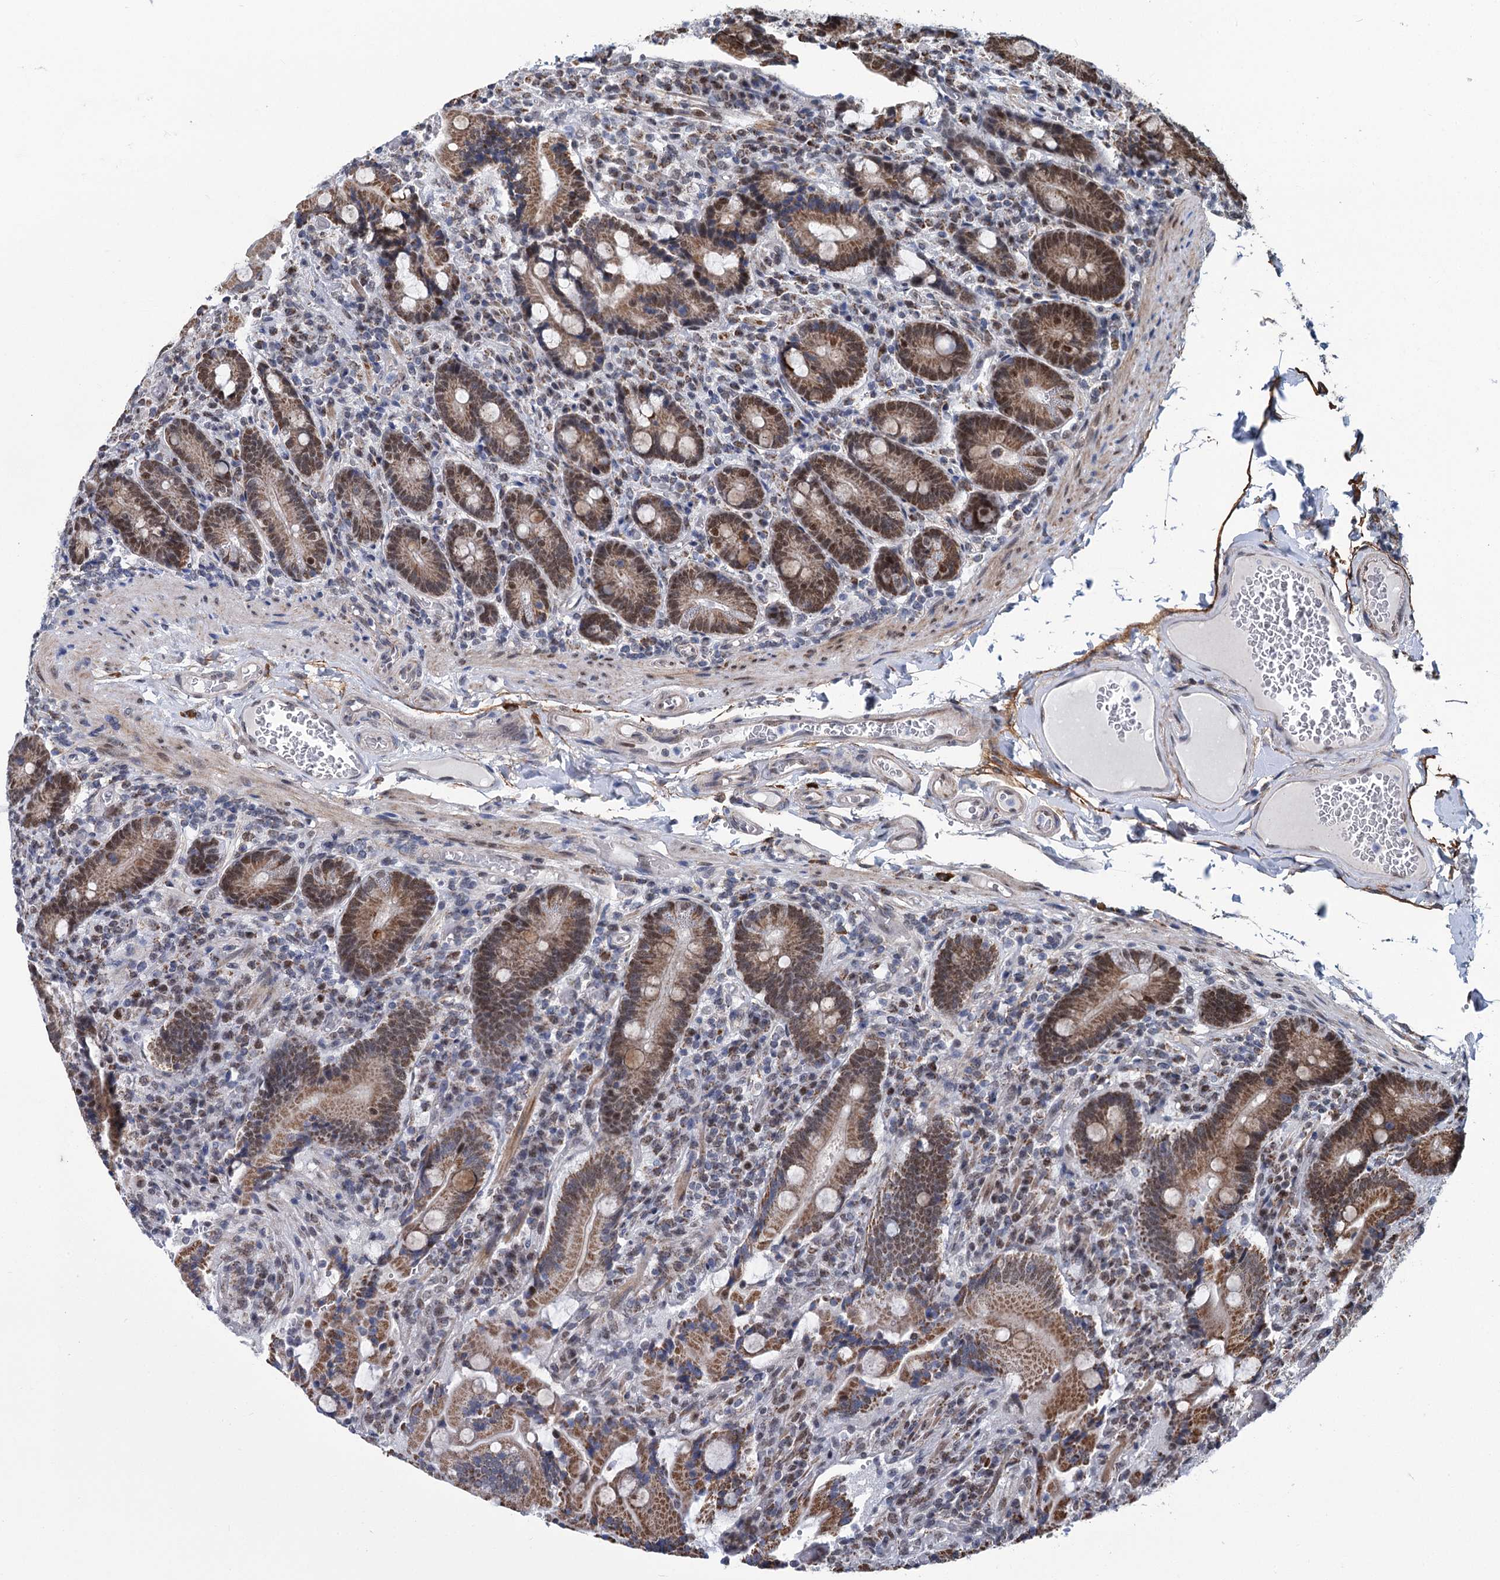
{"staining": {"intensity": "moderate", "quantity": ">75%", "location": "cytoplasmic/membranous,nuclear"}, "tissue": "duodenum", "cell_type": "Glandular cells", "image_type": "normal", "snomed": [{"axis": "morphology", "description": "Normal tissue, NOS"}, {"axis": "topography", "description": "Duodenum"}], "caption": "Normal duodenum shows moderate cytoplasmic/membranous,nuclear staining in approximately >75% of glandular cells, visualized by immunohistochemistry.", "gene": "MORN3", "patient": {"sex": "female", "age": 62}}